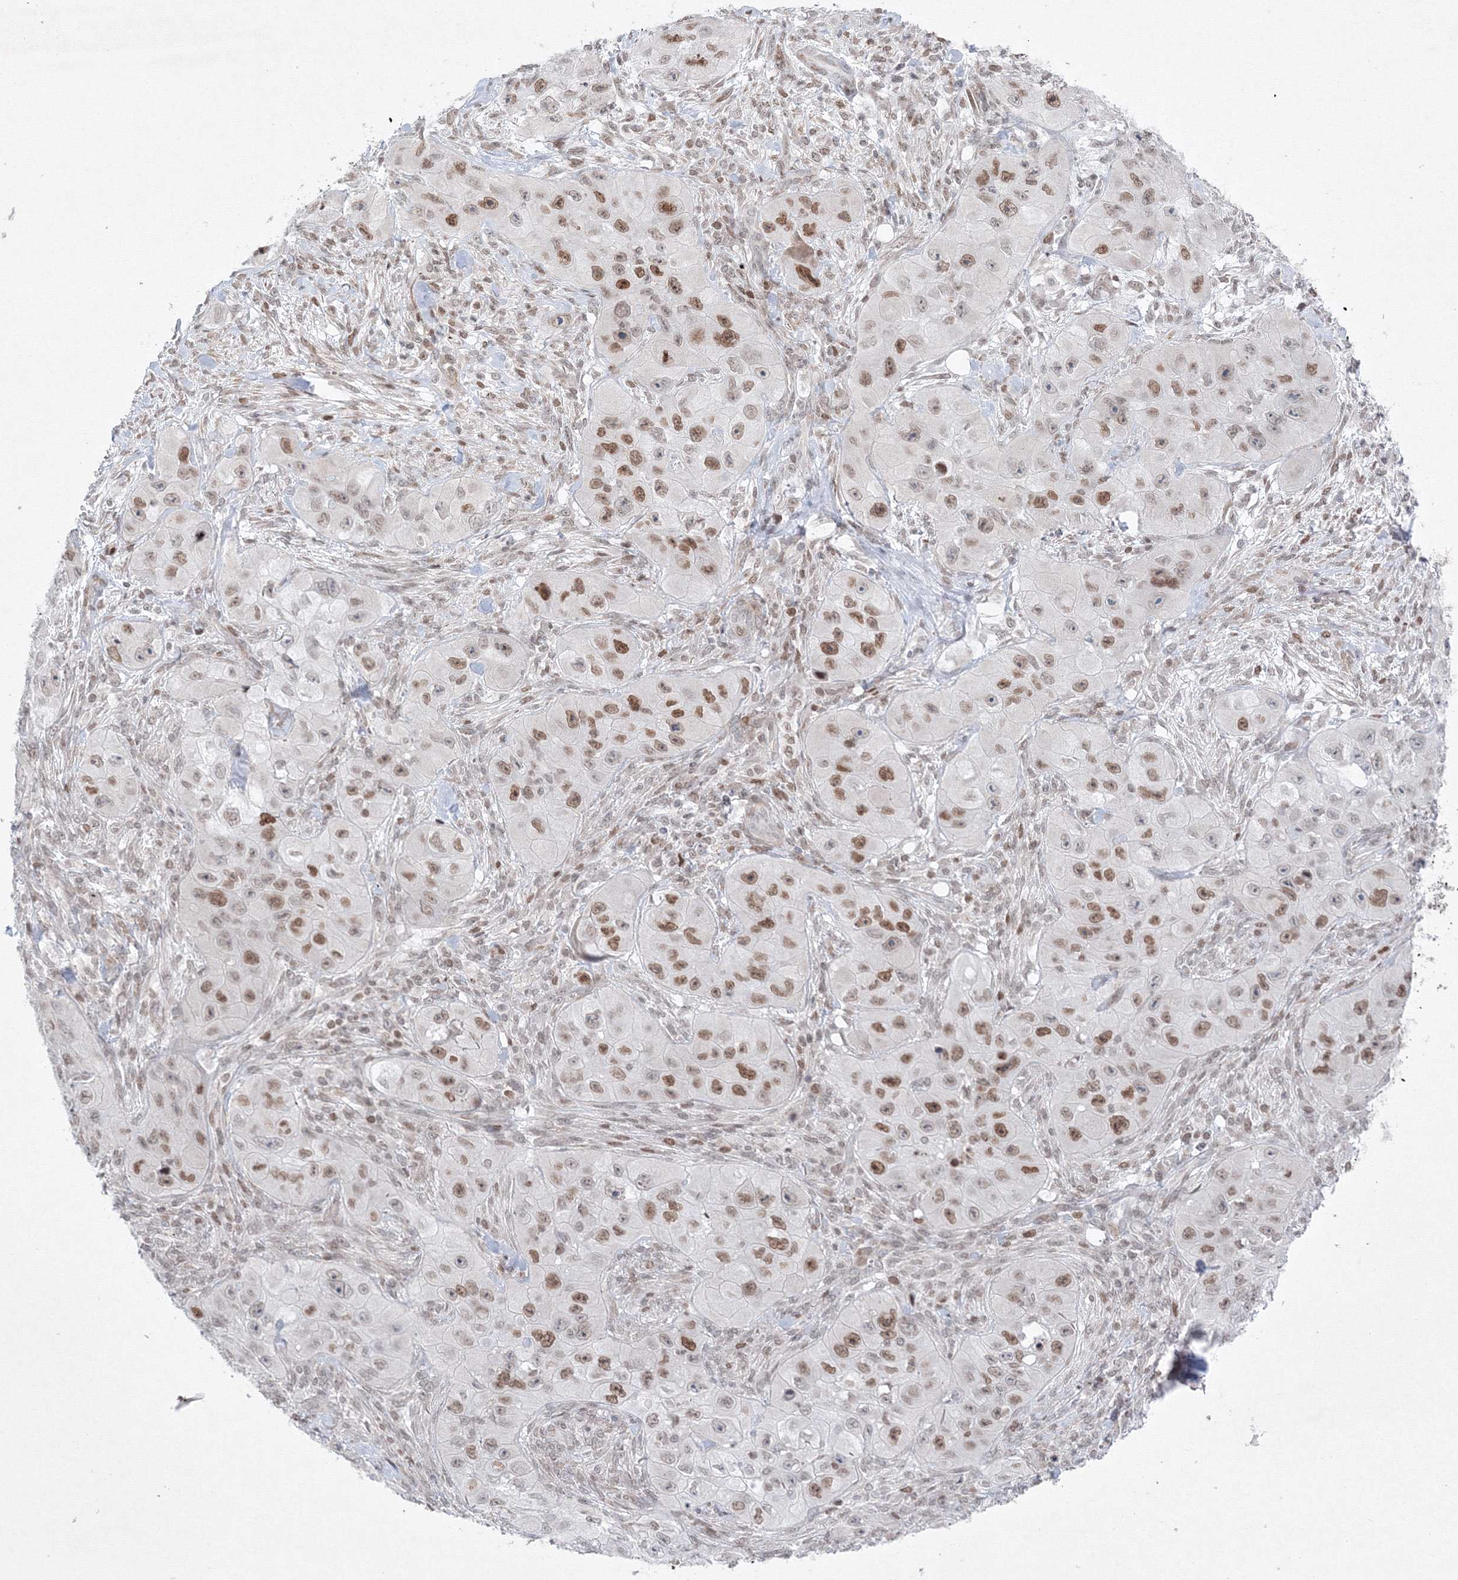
{"staining": {"intensity": "moderate", "quantity": "25%-75%", "location": "nuclear"}, "tissue": "skin cancer", "cell_type": "Tumor cells", "image_type": "cancer", "snomed": [{"axis": "morphology", "description": "Squamous cell carcinoma, NOS"}, {"axis": "topography", "description": "Skin"}, {"axis": "topography", "description": "Subcutis"}], "caption": "Protein expression analysis of human skin cancer (squamous cell carcinoma) reveals moderate nuclear expression in approximately 25%-75% of tumor cells.", "gene": "KIF4A", "patient": {"sex": "male", "age": 73}}